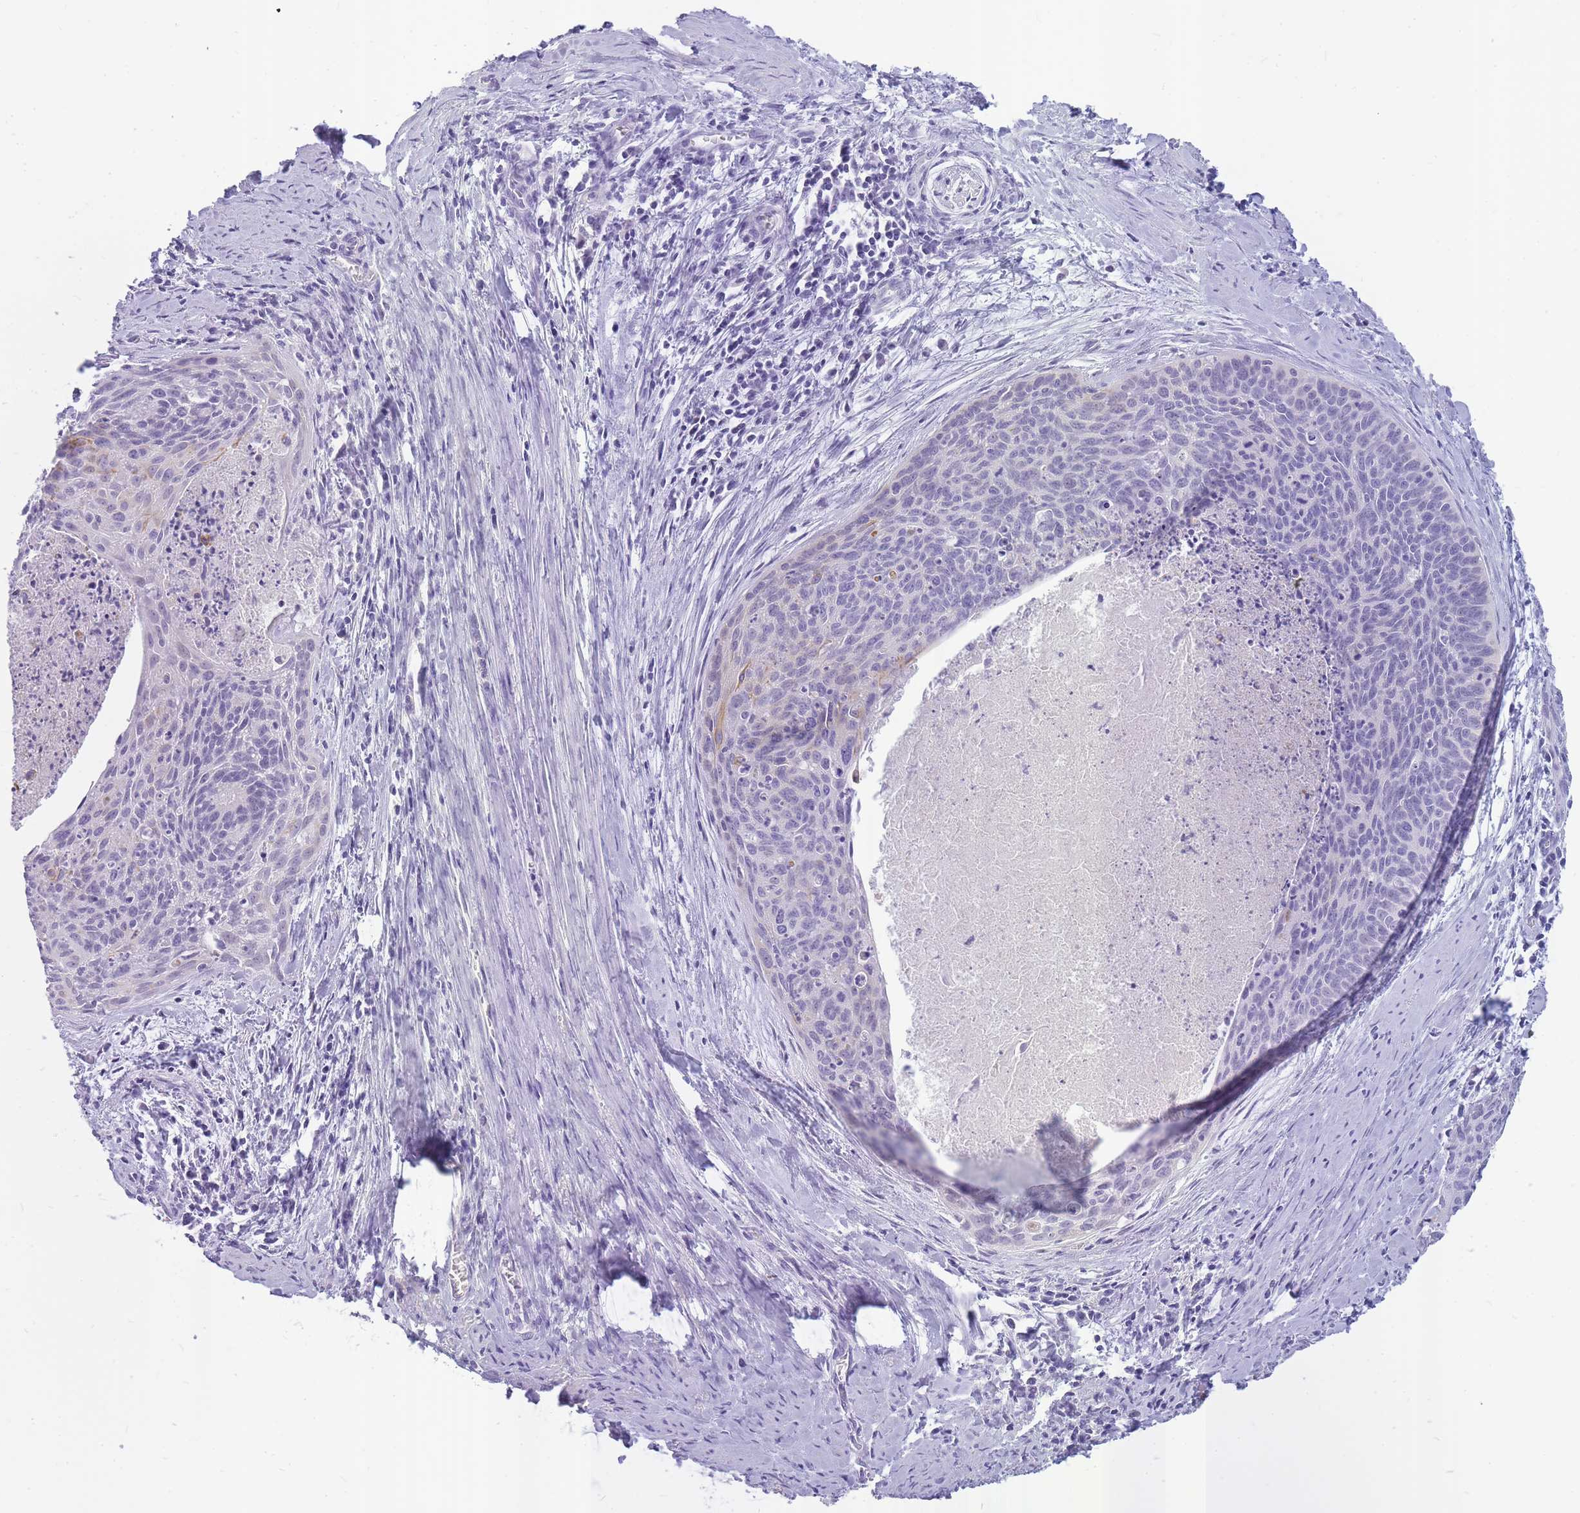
{"staining": {"intensity": "negative", "quantity": "none", "location": "none"}, "tissue": "cervical cancer", "cell_type": "Tumor cells", "image_type": "cancer", "snomed": [{"axis": "morphology", "description": "Squamous cell carcinoma, NOS"}, {"axis": "topography", "description": "Cervix"}], "caption": "Histopathology image shows no protein expression in tumor cells of cervical squamous cell carcinoma tissue.", "gene": "INS", "patient": {"sex": "female", "age": 55}}